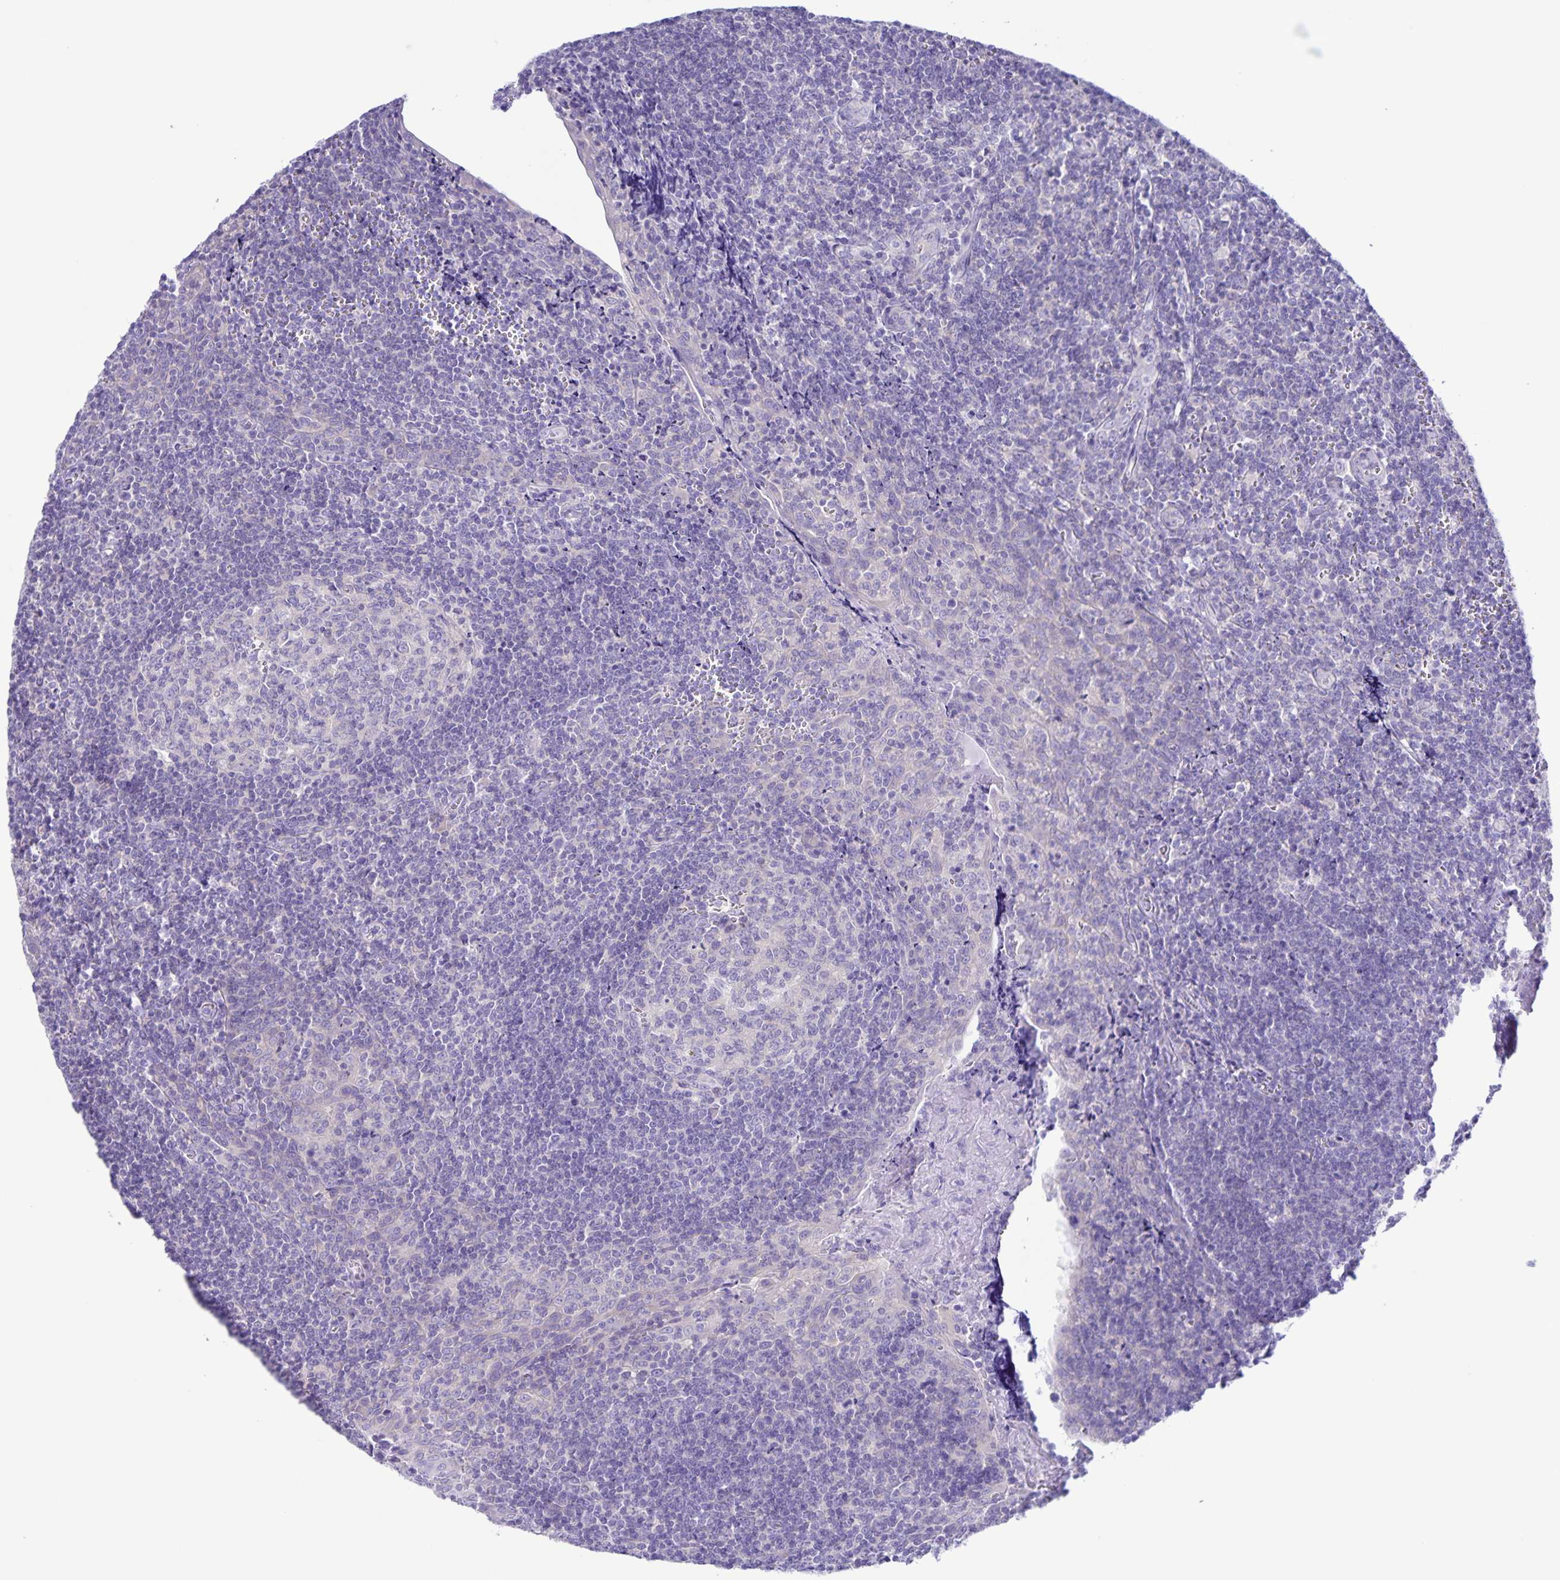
{"staining": {"intensity": "negative", "quantity": "none", "location": "none"}, "tissue": "tonsil", "cell_type": "Germinal center cells", "image_type": "normal", "snomed": [{"axis": "morphology", "description": "Normal tissue, NOS"}, {"axis": "morphology", "description": "Inflammation, NOS"}, {"axis": "topography", "description": "Tonsil"}], "caption": "Protein analysis of unremarkable tonsil demonstrates no significant expression in germinal center cells.", "gene": "CAPSL", "patient": {"sex": "female", "age": 31}}